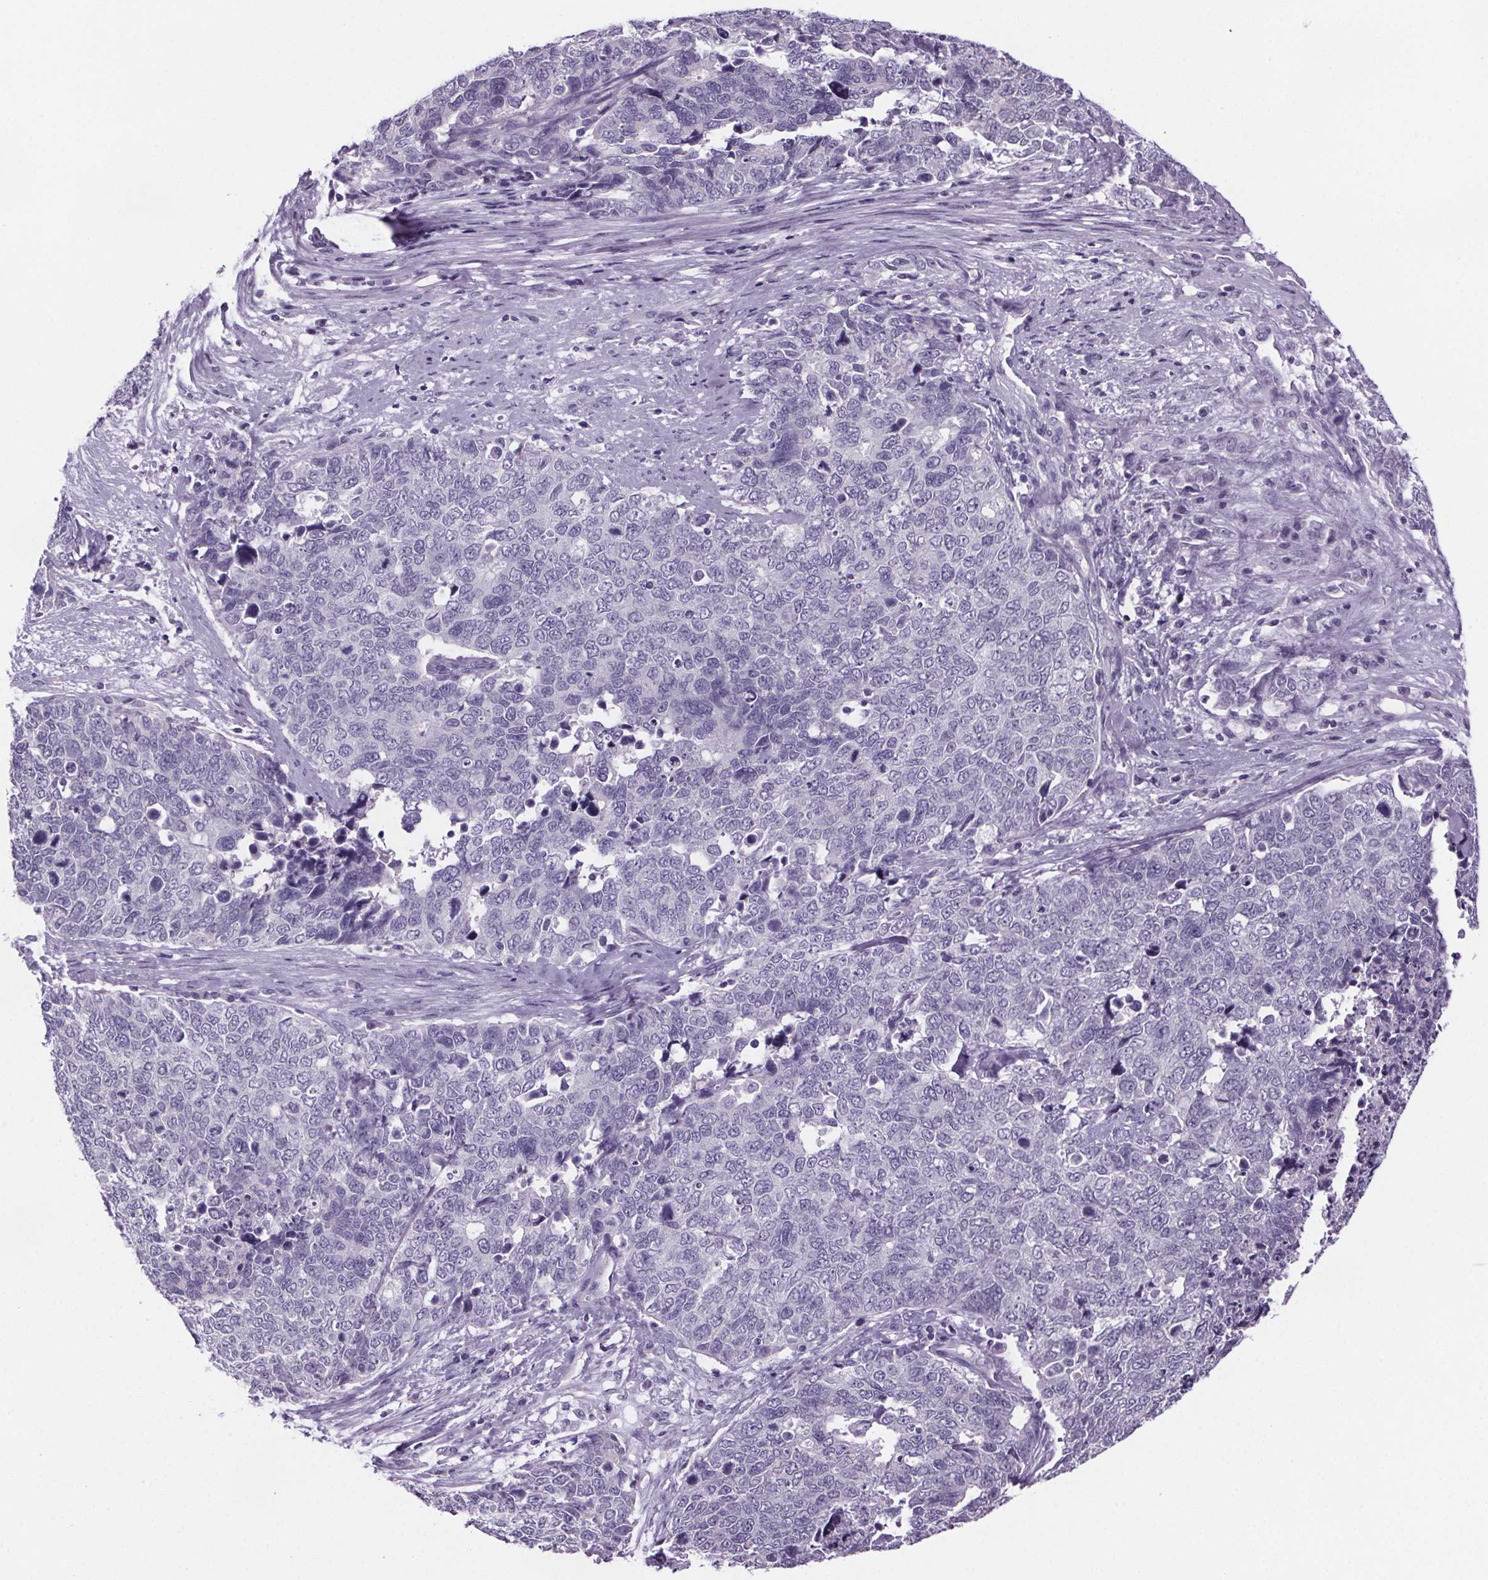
{"staining": {"intensity": "negative", "quantity": "none", "location": "none"}, "tissue": "cervical cancer", "cell_type": "Tumor cells", "image_type": "cancer", "snomed": [{"axis": "morphology", "description": "Adenocarcinoma, NOS"}, {"axis": "topography", "description": "Cervix"}], "caption": "Tumor cells are negative for brown protein staining in cervical cancer (adenocarcinoma). (DAB immunohistochemistry (IHC) with hematoxylin counter stain).", "gene": "CUBN", "patient": {"sex": "female", "age": 63}}